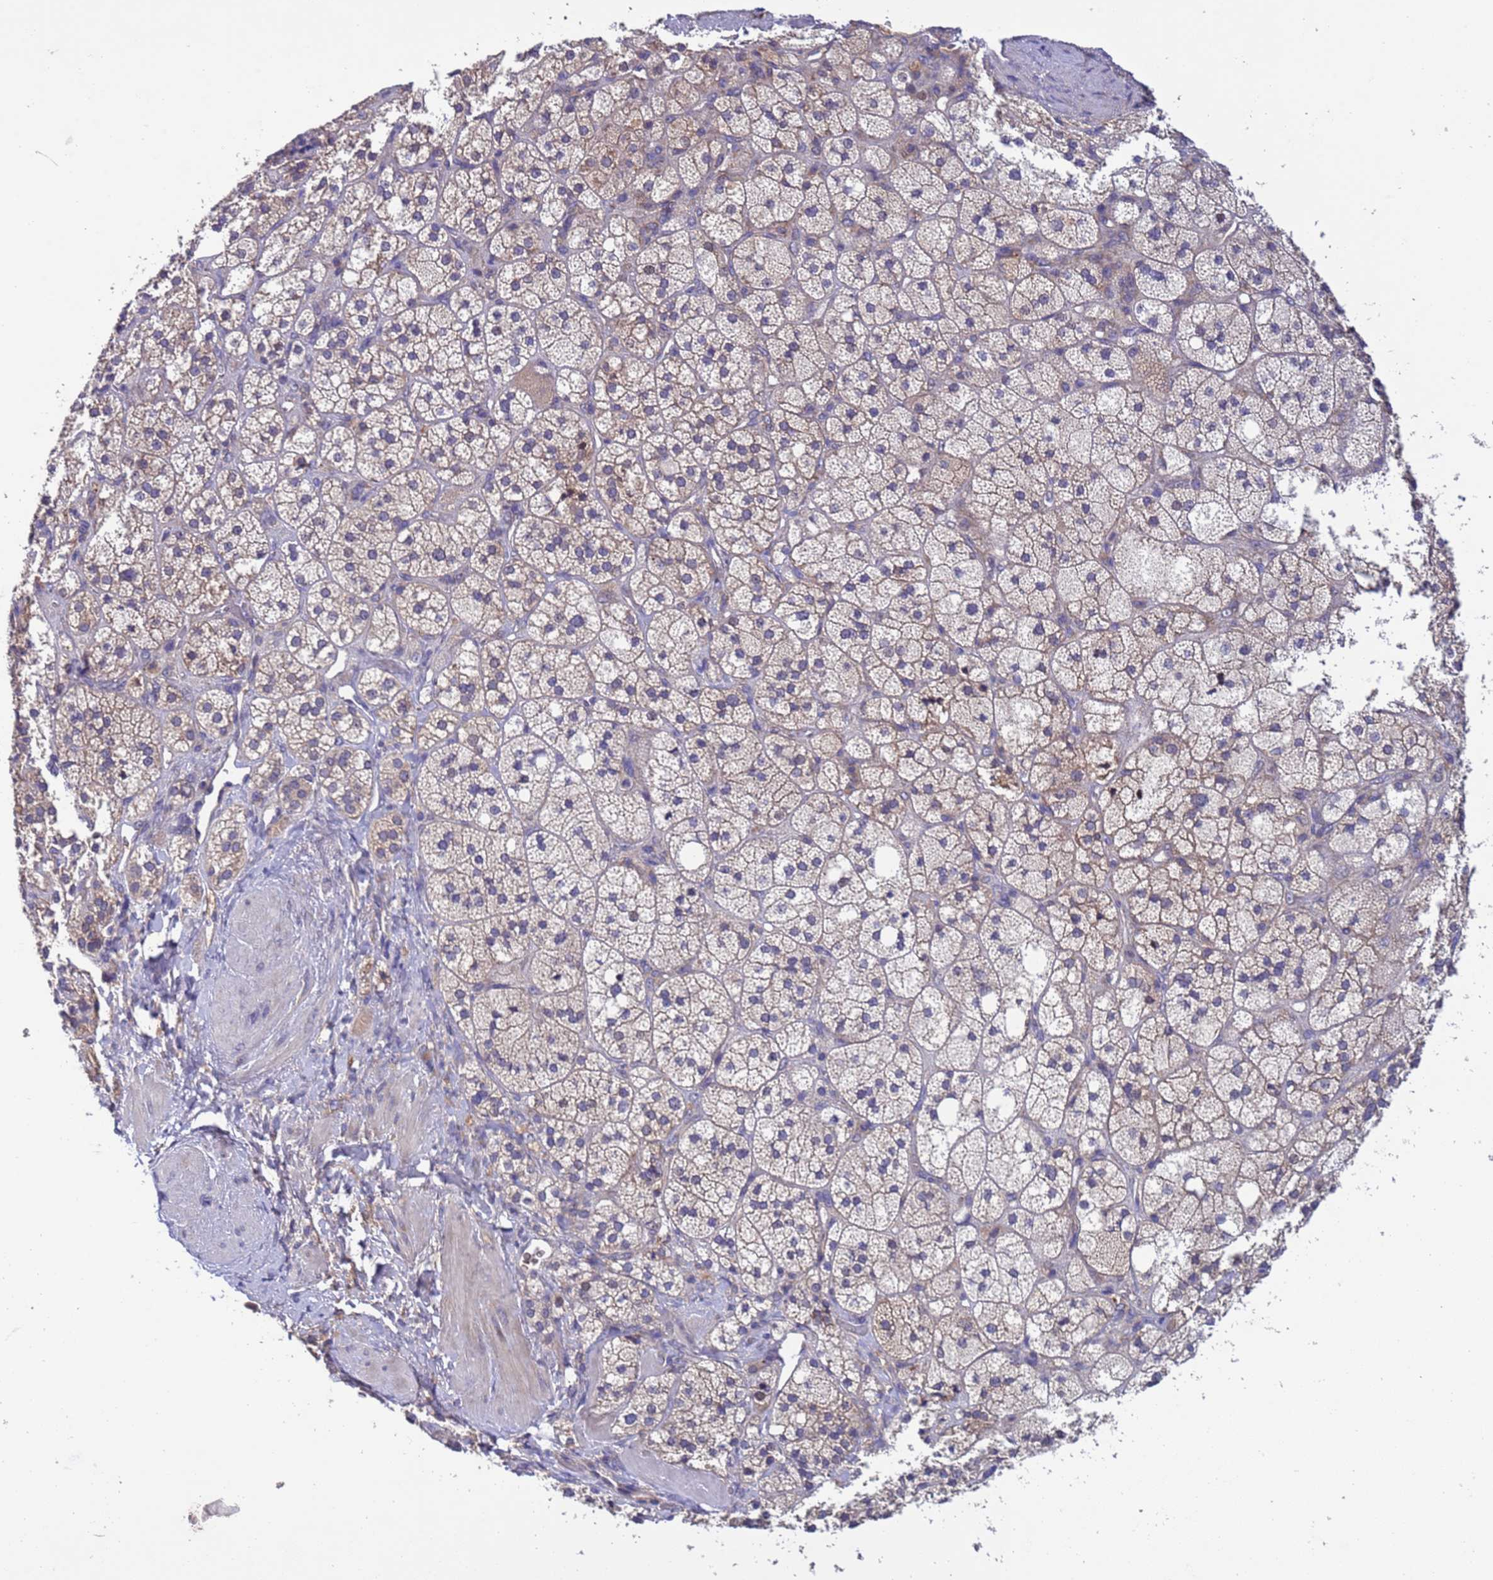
{"staining": {"intensity": "weak", "quantity": "<25%", "location": "cytoplasmic/membranous"}, "tissue": "adrenal gland", "cell_type": "Glandular cells", "image_type": "normal", "snomed": [{"axis": "morphology", "description": "Normal tissue, NOS"}, {"axis": "topography", "description": "Adrenal gland"}], "caption": "Glandular cells are negative for brown protein staining in benign adrenal gland. (DAB immunohistochemistry (IHC) with hematoxylin counter stain).", "gene": "PARP16", "patient": {"sex": "male", "age": 61}}